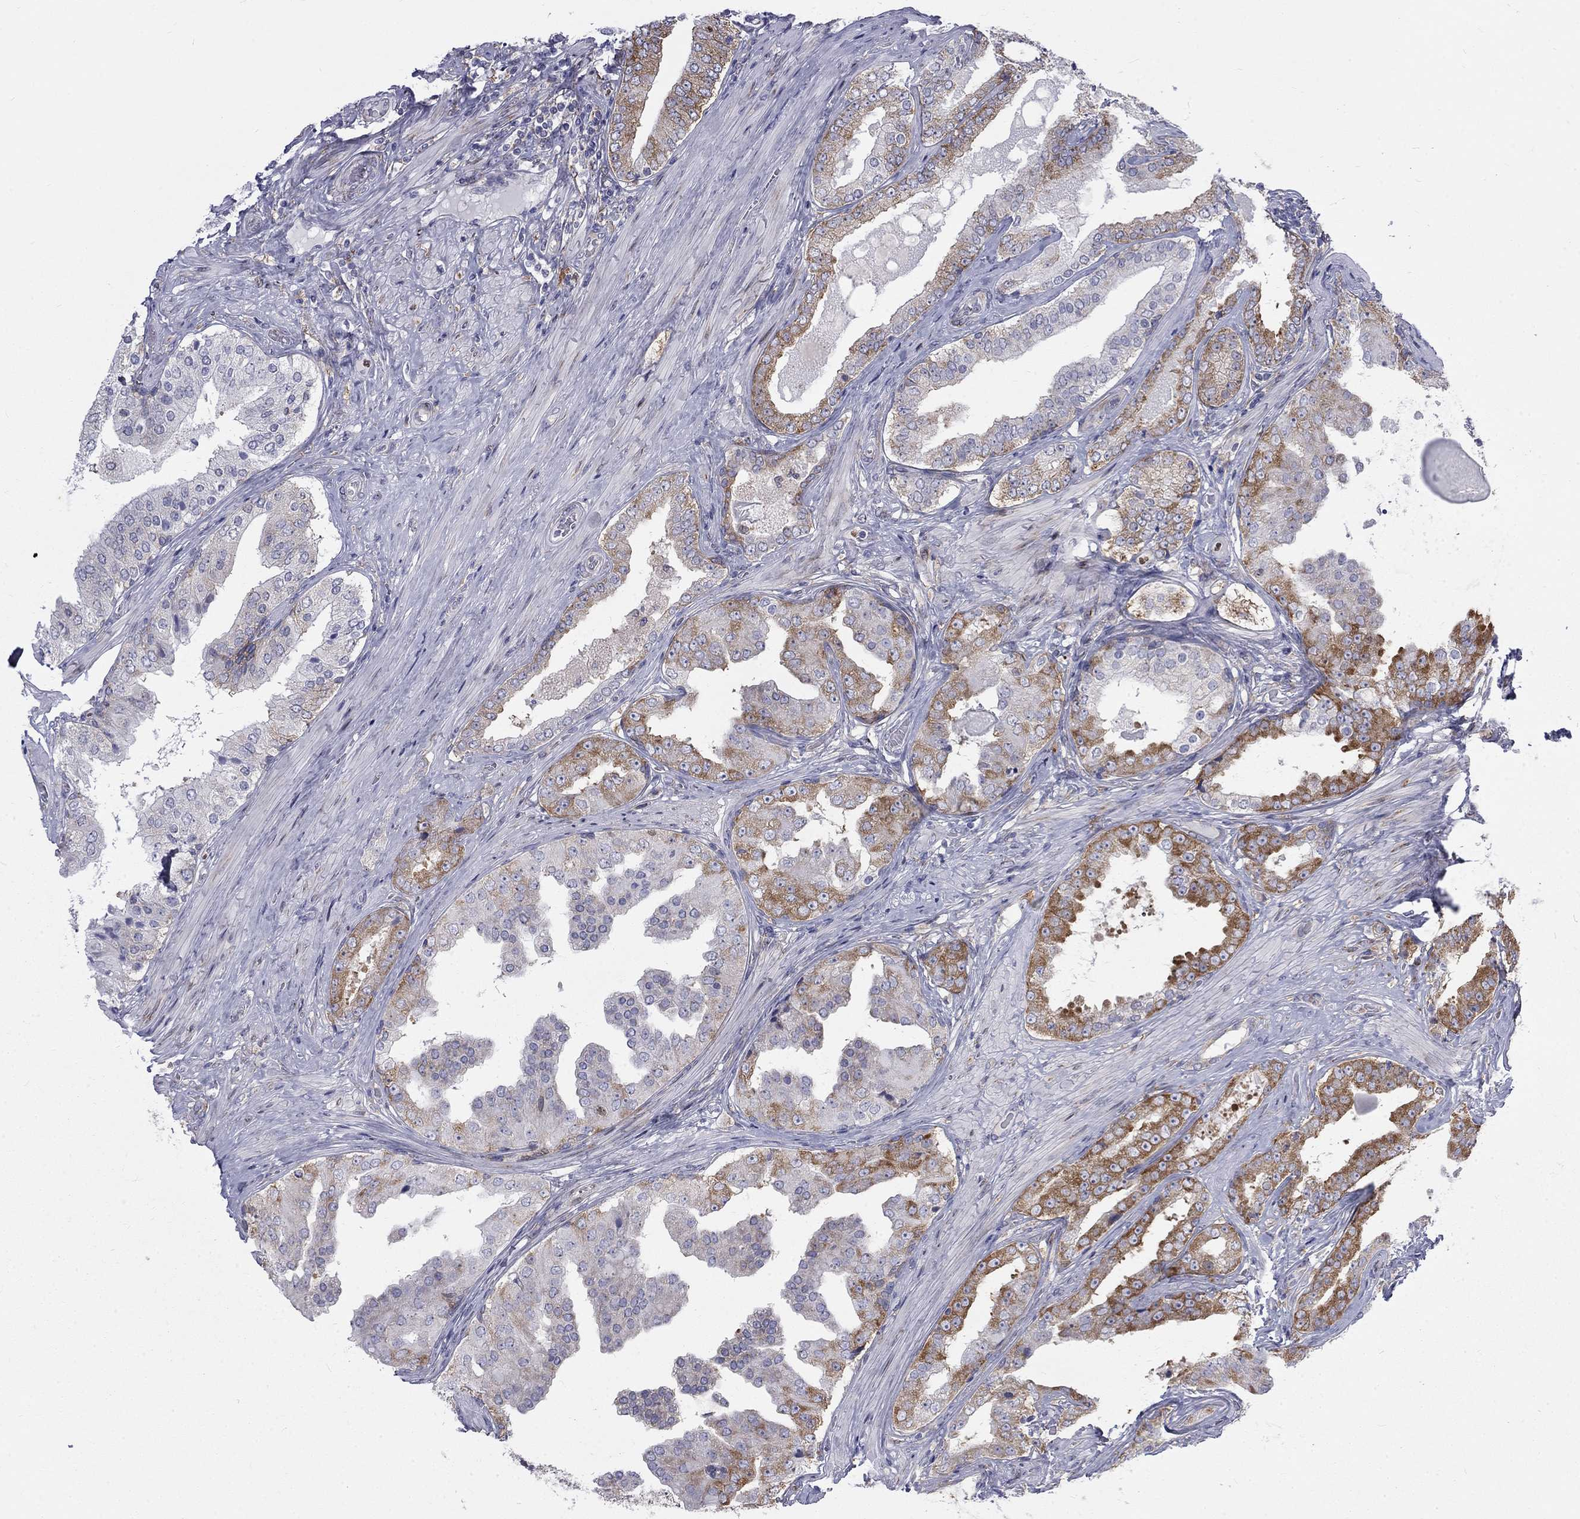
{"staining": {"intensity": "strong", "quantity": "25%-75%", "location": "cytoplasmic/membranous"}, "tissue": "prostate cancer", "cell_type": "Tumor cells", "image_type": "cancer", "snomed": [{"axis": "morphology", "description": "Adenocarcinoma, Low grade"}, {"axis": "topography", "description": "Prostate and seminal vesicle, NOS"}], "caption": "High-power microscopy captured an immunohistochemistry micrograph of prostate low-grade adenocarcinoma, revealing strong cytoplasmic/membranous staining in approximately 25%-75% of tumor cells.", "gene": "PABPC4", "patient": {"sex": "male", "age": 61}}